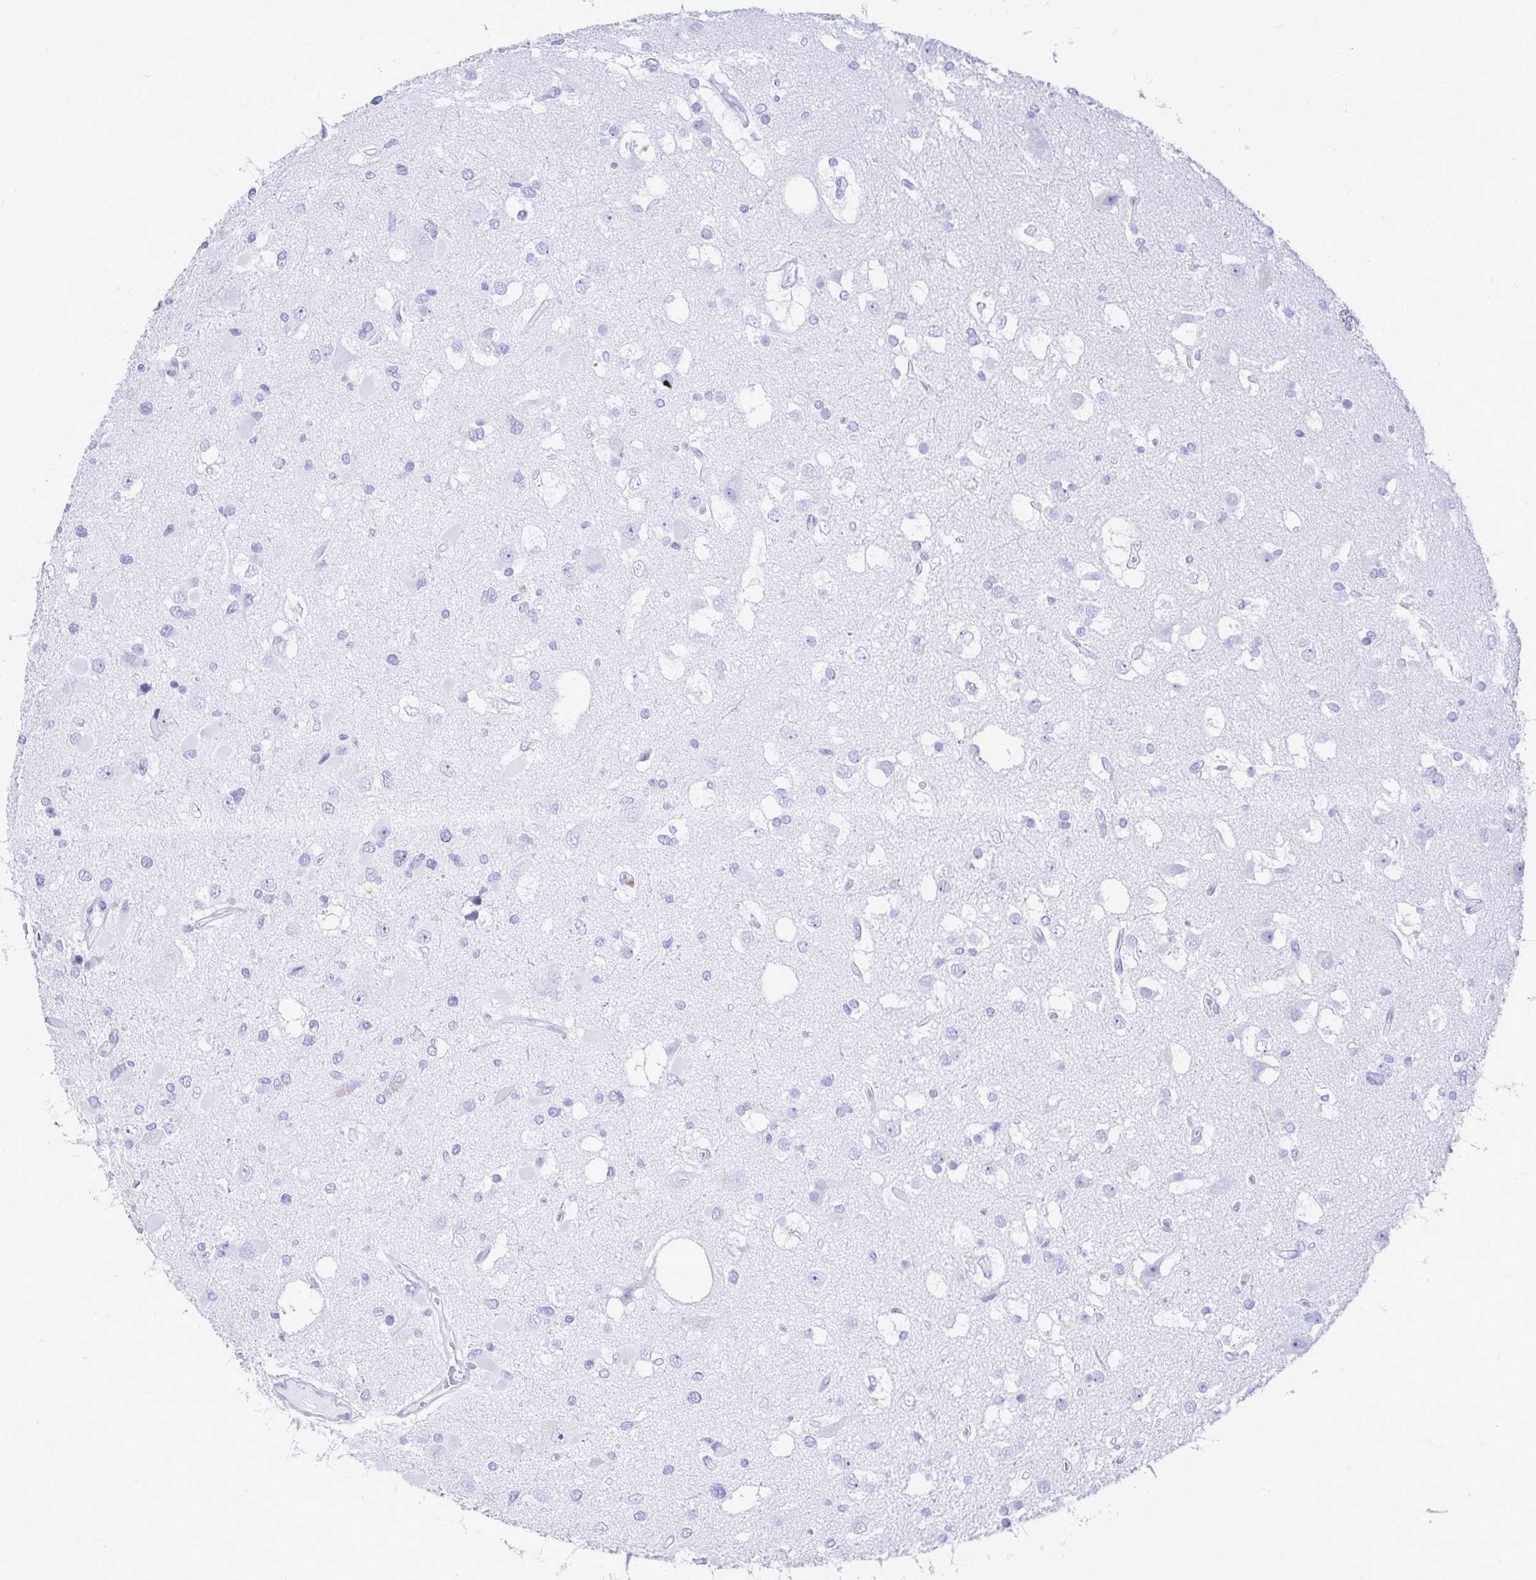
{"staining": {"intensity": "negative", "quantity": "none", "location": "none"}, "tissue": "glioma", "cell_type": "Tumor cells", "image_type": "cancer", "snomed": [{"axis": "morphology", "description": "Glioma, malignant, High grade"}, {"axis": "topography", "description": "Brain"}], "caption": "Immunohistochemistry (IHC) of human malignant high-grade glioma shows no staining in tumor cells.", "gene": "OR10R2", "patient": {"sex": "male", "age": 53}}